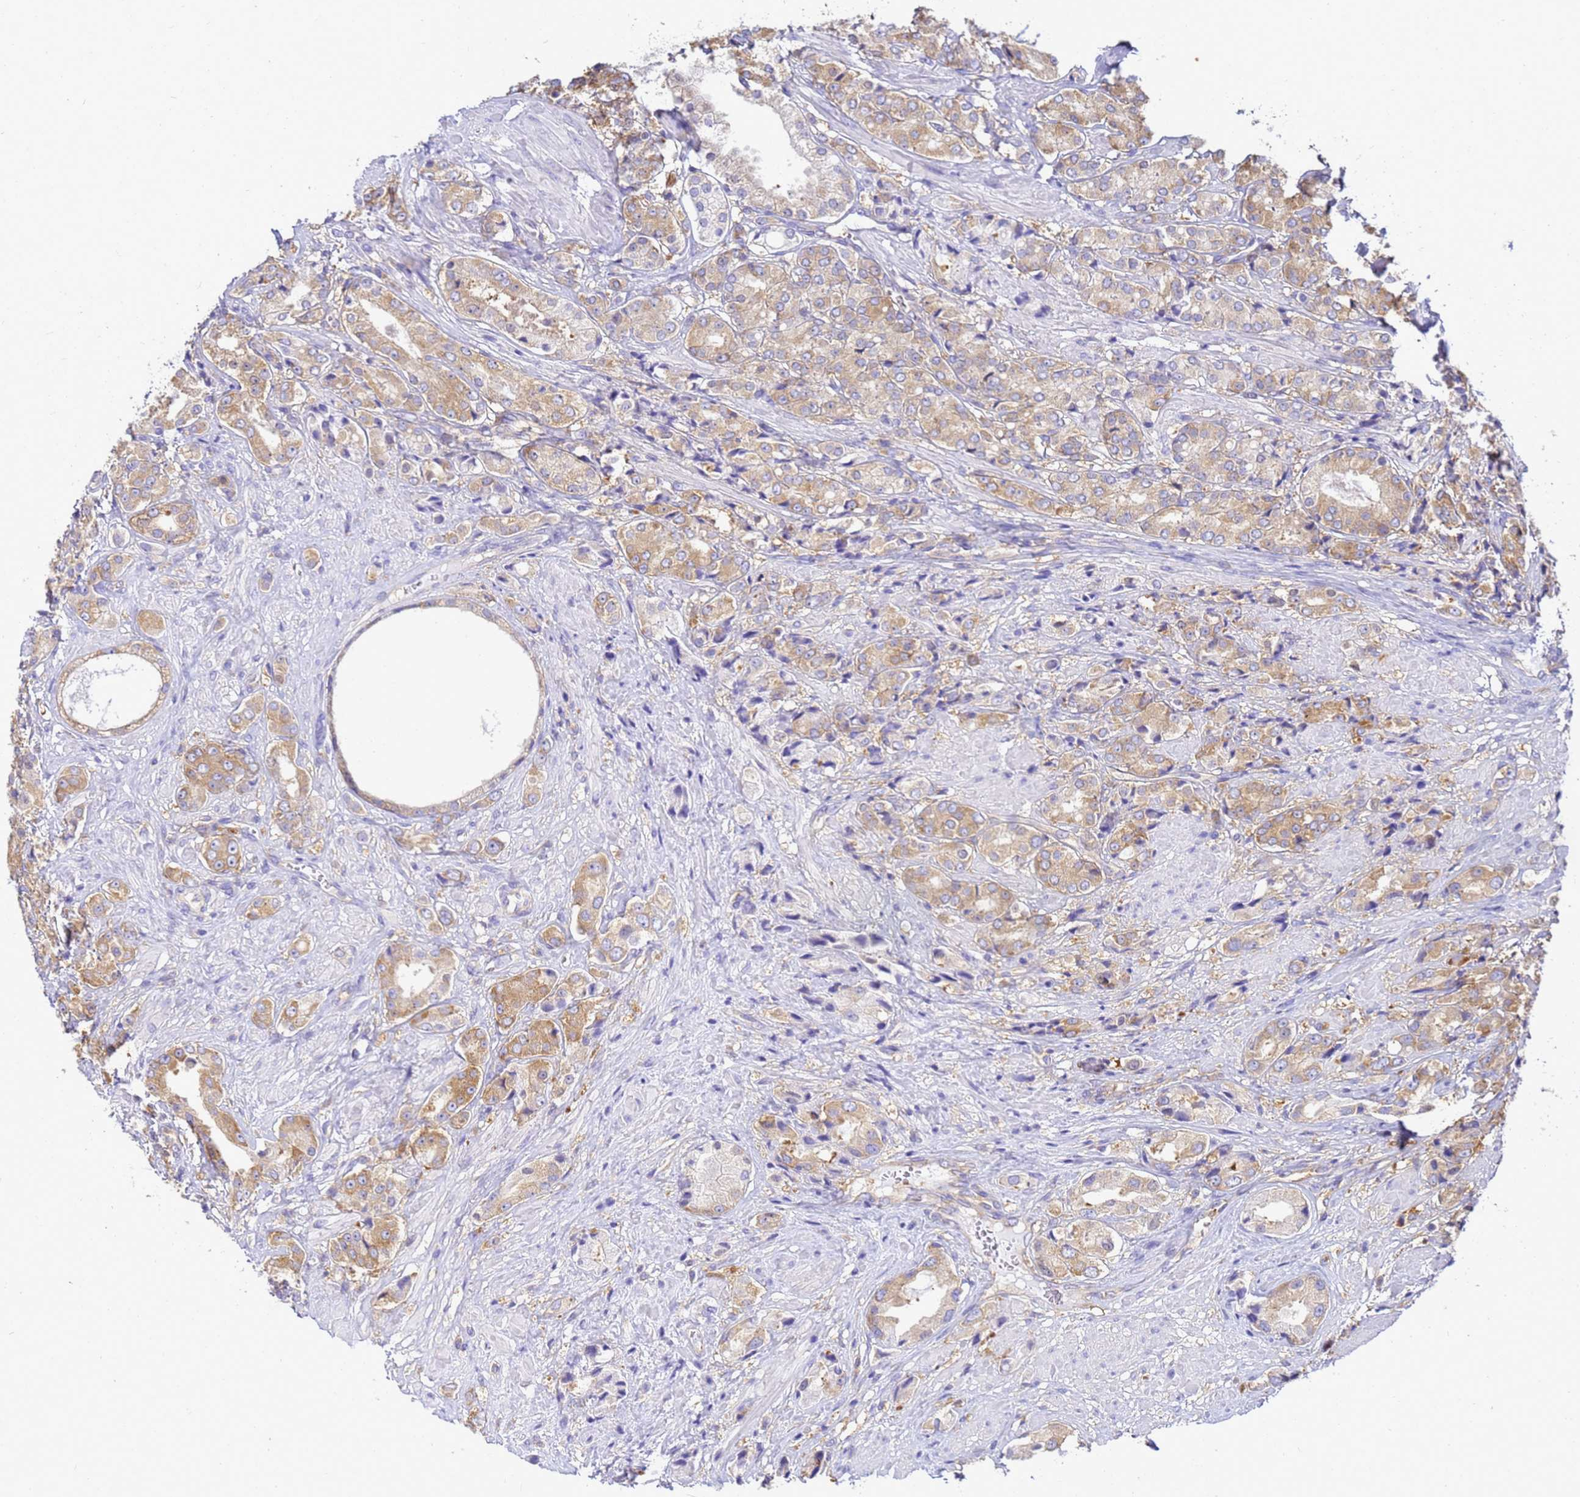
{"staining": {"intensity": "moderate", "quantity": "25%-75%", "location": "cytoplasmic/membranous"}, "tissue": "prostate cancer", "cell_type": "Tumor cells", "image_type": "cancer", "snomed": [{"axis": "morphology", "description": "Adenocarcinoma, High grade"}, {"axis": "topography", "description": "Prostate and seminal vesicle, NOS"}], "caption": "A high-resolution image shows IHC staining of prostate cancer, which reveals moderate cytoplasmic/membranous staining in approximately 25%-75% of tumor cells.", "gene": "NARS1", "patient": {"sex": "male", "age": 64}}